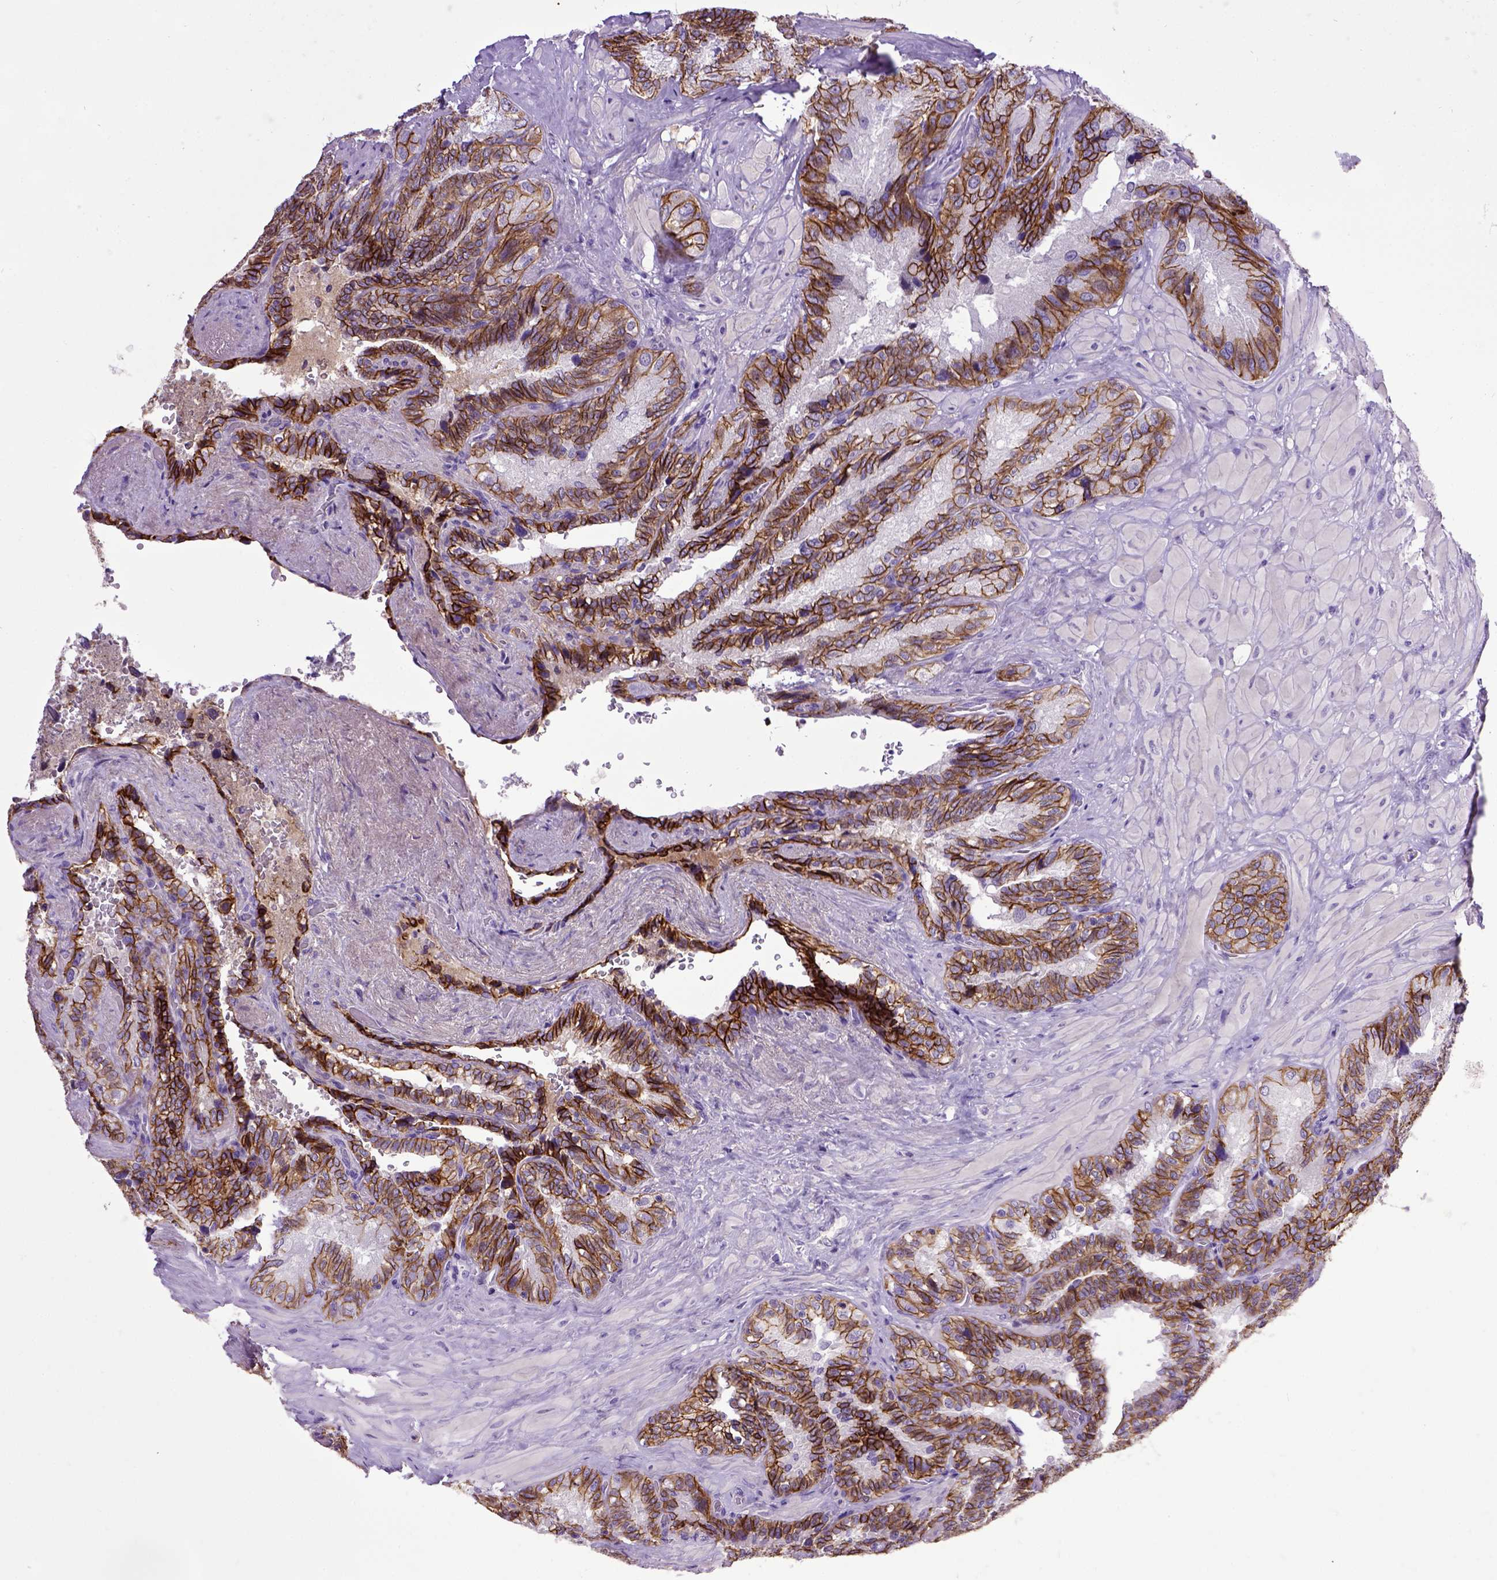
{"staining": {"intensity": "strong", "quantity": ">75%", "location": "cytoplasmic/membranous"}, "tissue": "seminal vesicle", "cell_type": "Glandular cells", "image_type": "normal", "snomed": [{"axis": "morphology", "description": "Normal tissue, NOS"}, {"axis": "topography", "description": "Seminal veicle"}], "caption": "The micrograph shows staining of normal seminal vesicle, revealing strong cytoplasmic/membranous protein staining (brown color) within glandular cells.", "gene": "CDH1", "patient": {"sex": "male", "age": 69}}